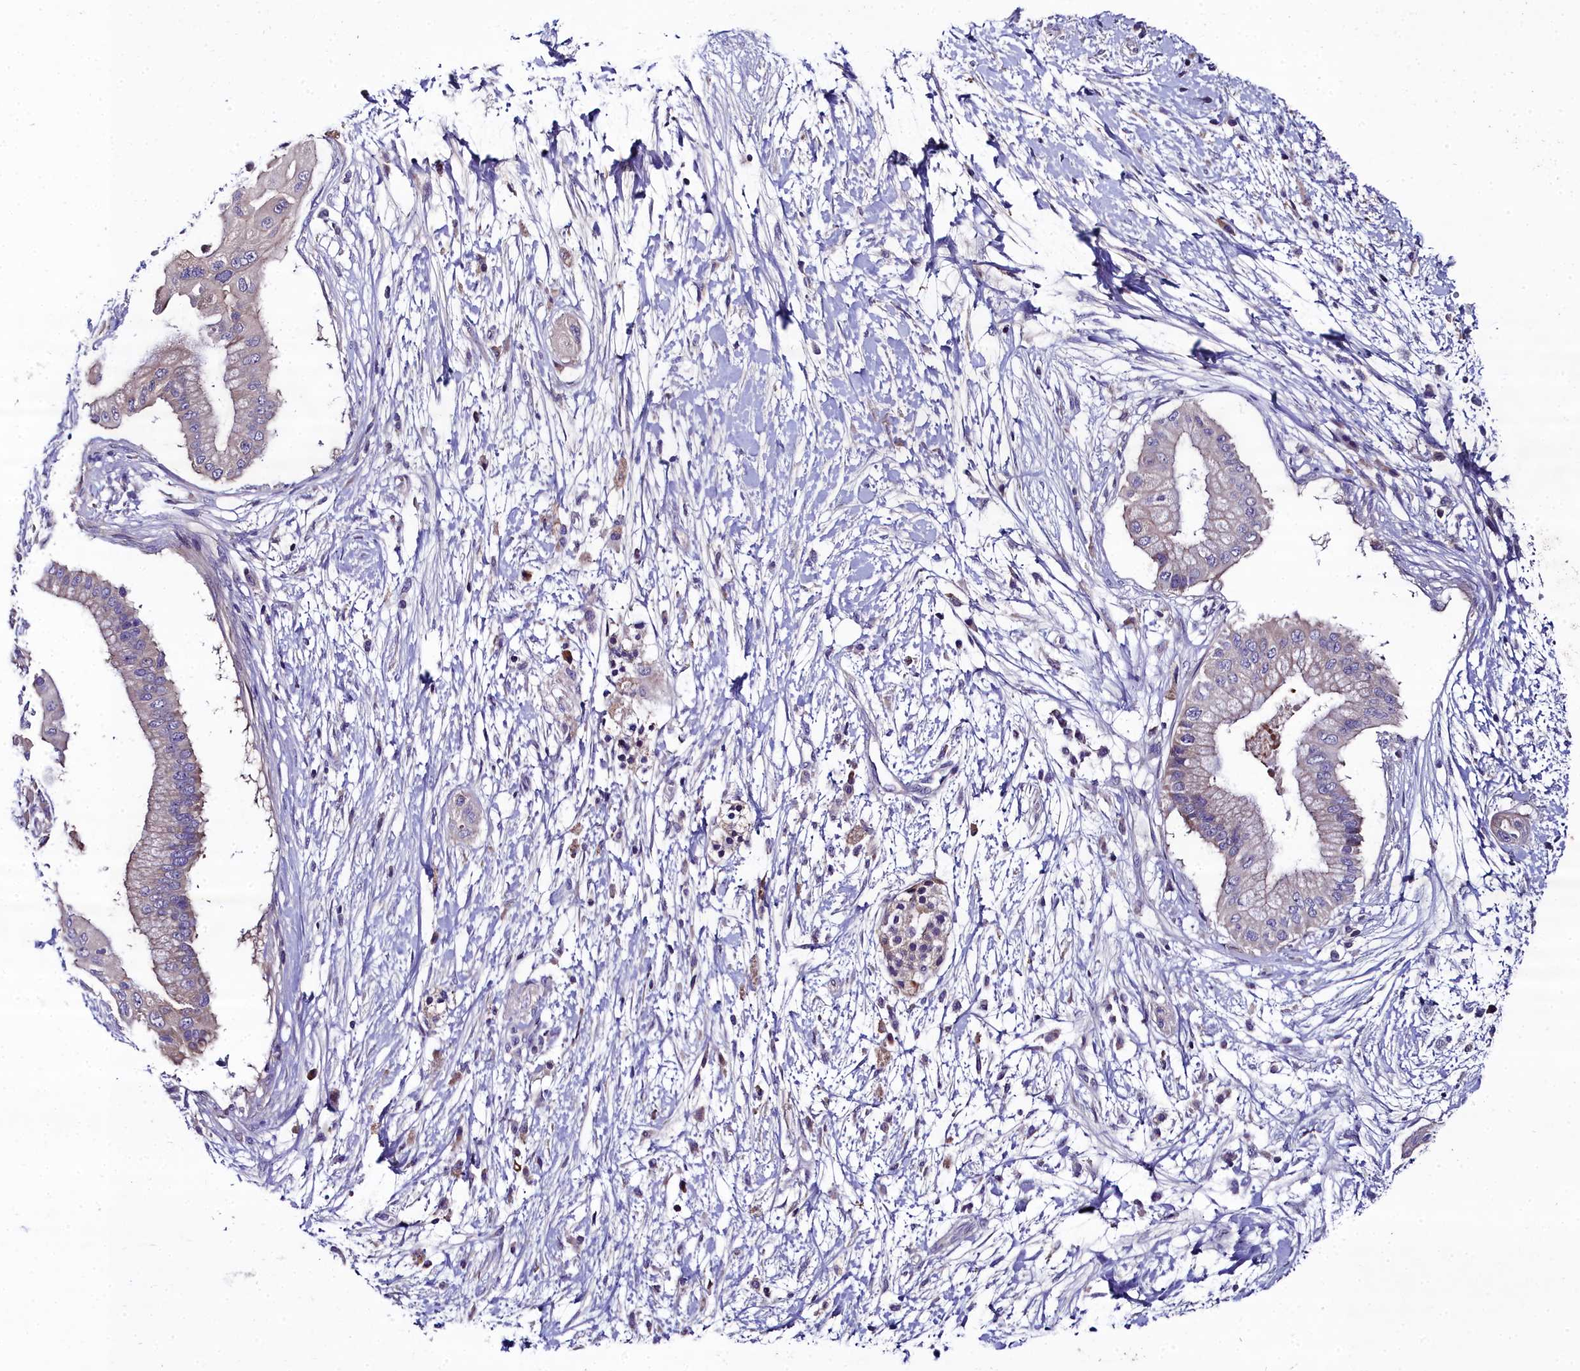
{"staining": {"intensity": "negative", "quantity": "none", "location": "none"}, "tissue": "pancreatic cancer", "cell_type": "Tumor cells", "image_type": "cancer", "snomed": [{"axis": "morphology", "description": "Adenocarcinoma, NOS"}, {"axis": "topography", "description": "Pancreas"}], "caption": "Adenocarcinoma (pancreatic) stained for a protein using immunohistochemistry (IHC) reveals no staining tumor cells.", "gene": "NT5M", "patient": {"sex": "male", "age": 68}}